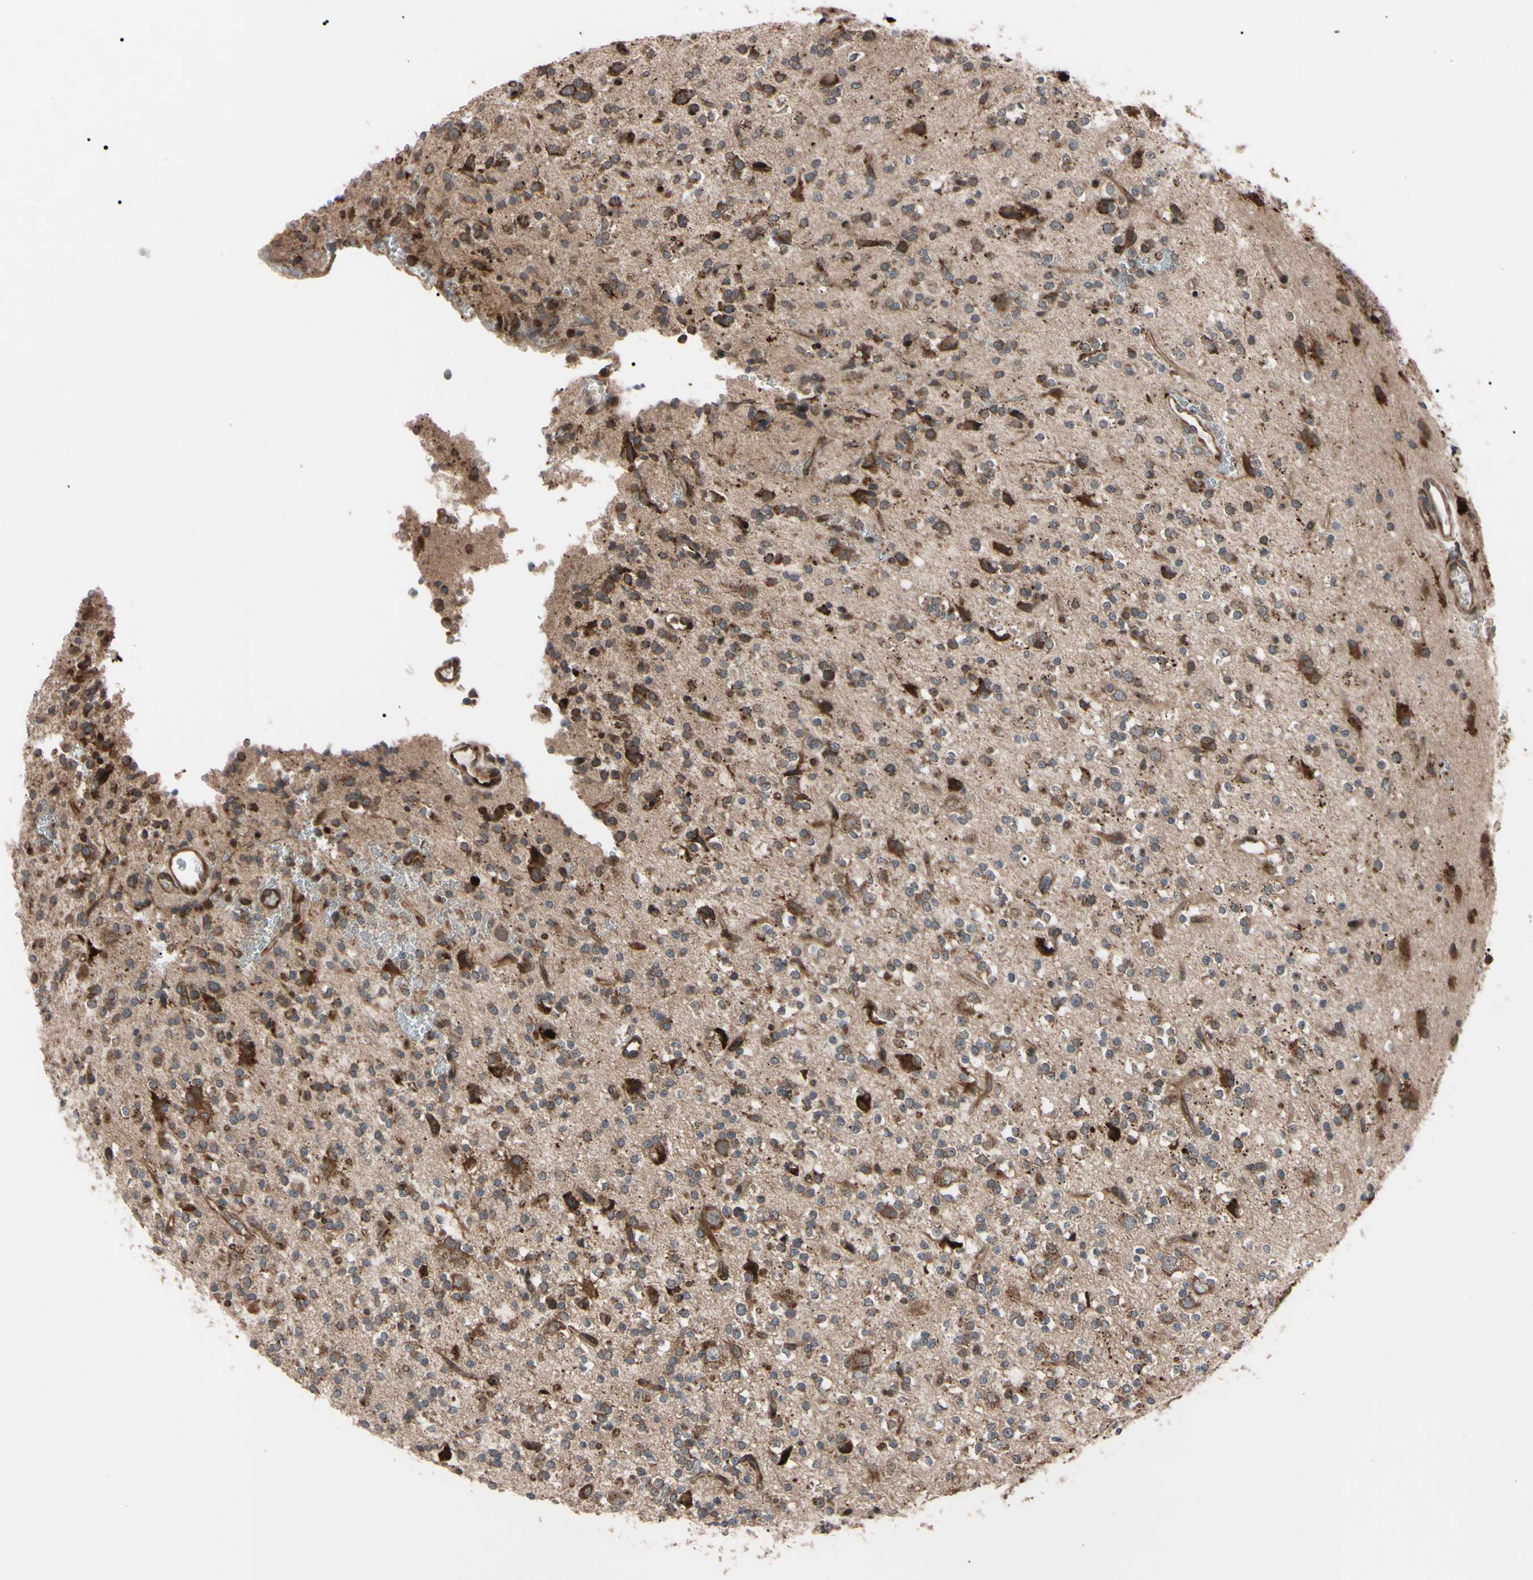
{"staining": {"intensity": "strong", "quantity": ">75%", "location": "cytoplasmic/membranous"}, "tissue": "glioma", "cell_type": "Tumor cells", "image_type": "cancer", "snomed": [{"axis": "morphology", "description": "Glioma, malignant, High grade"}, {"axis": "topography", "description": "Brain"}], "caption": "IHC (DAB) staining of human malignant glioma (high-grade) reveals strong cytoplasmic/membranous protein positivity in about >75% of tumor cells.", "gene": "GUCY1B1", "patient": {"sex": "male", "age": 47}}